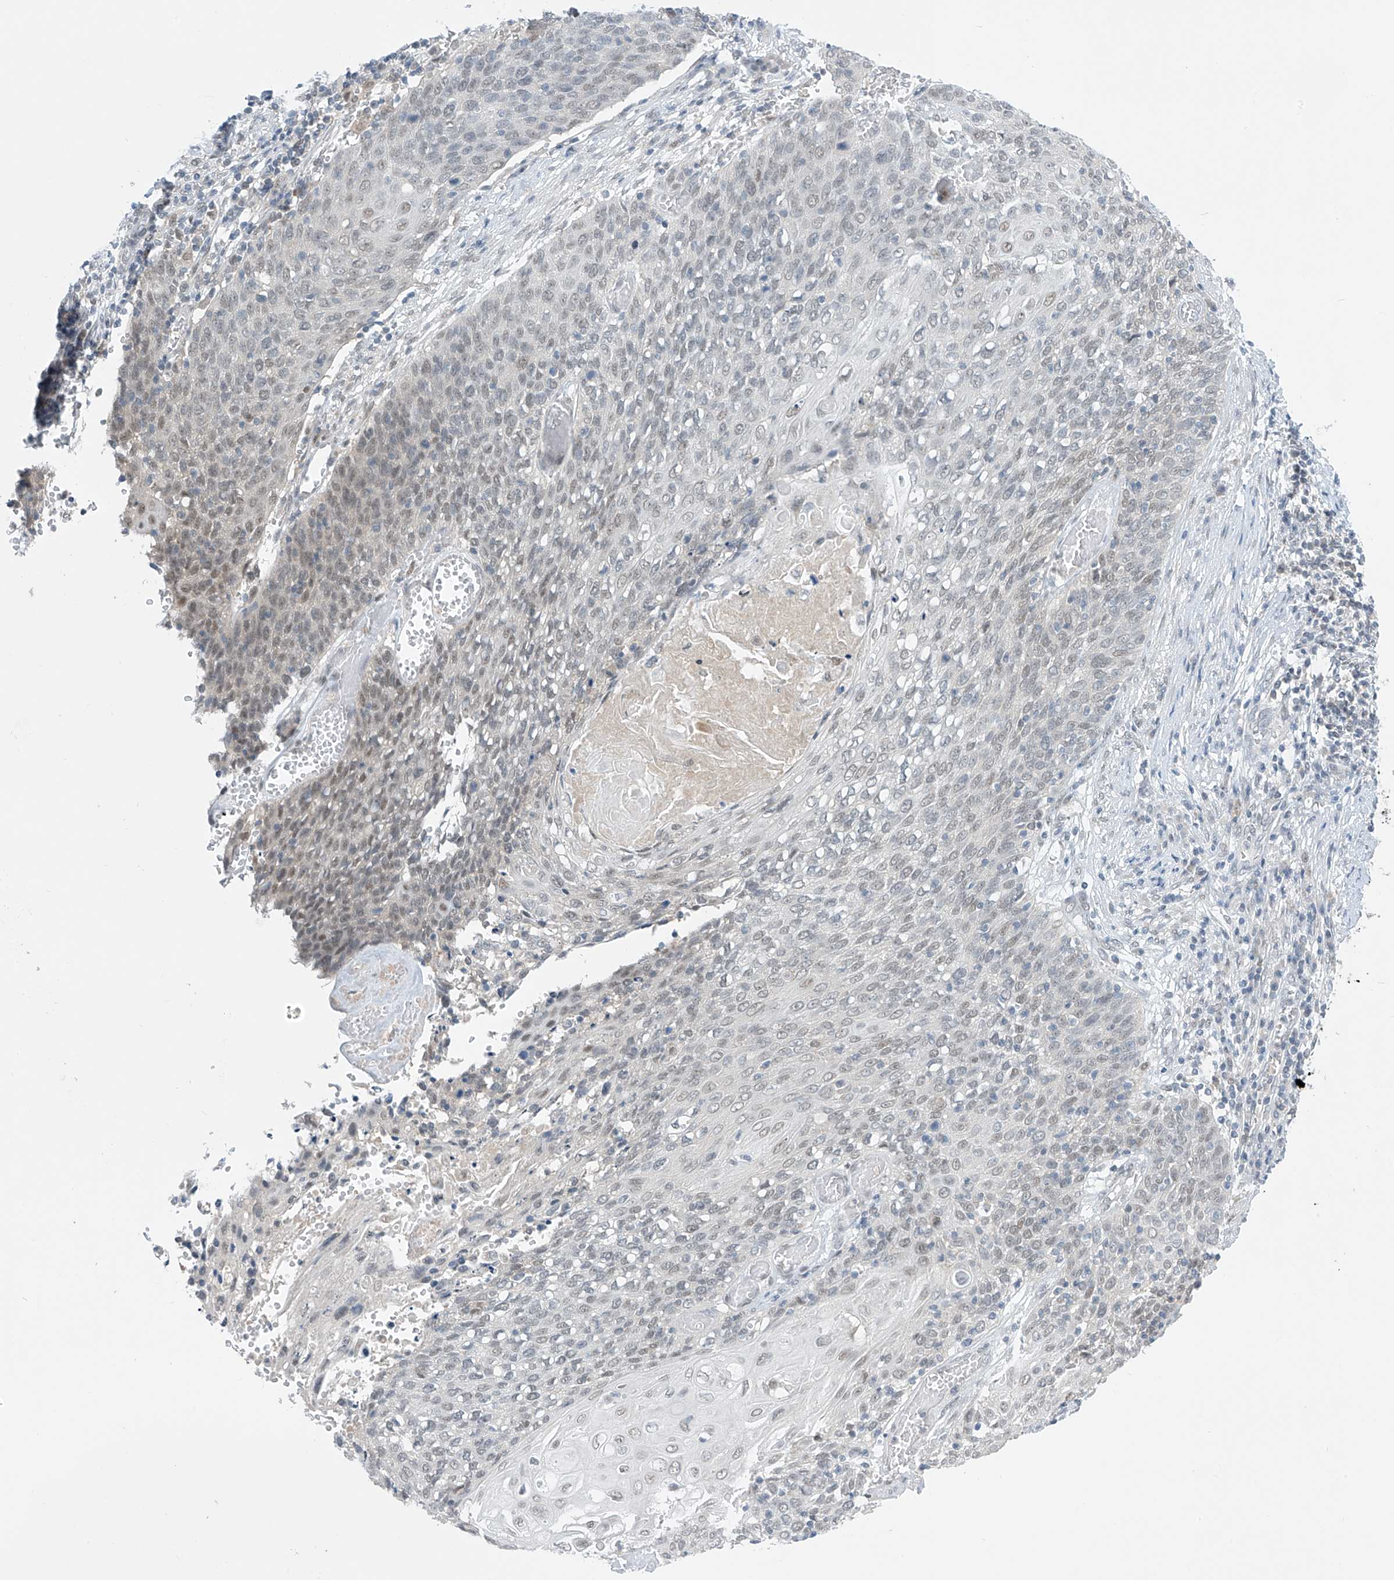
{"staining": {"intensity": "weak", "quantity": "<25%", "location": "nuclear"}, "tissue": "cervical cancer", "cell_type": "Tumor cells", "image_type": "cancer", "snomed": [{"axis": "morphology", "description": "Squamous cell carcinoma, NOS"}, {"axis": "topography", "description": "Cervix"}], "caption": "High power microscopy image of an immunohistochemistry histopathology image of cervical cancer (squamous cell carcinoma), revealing no significant expression in tumor cells. (Immunohistochemistry, brightfield microscopy, high magnification).", "gene": "APLF", "patient": {"sex": "female", "age": 39}}